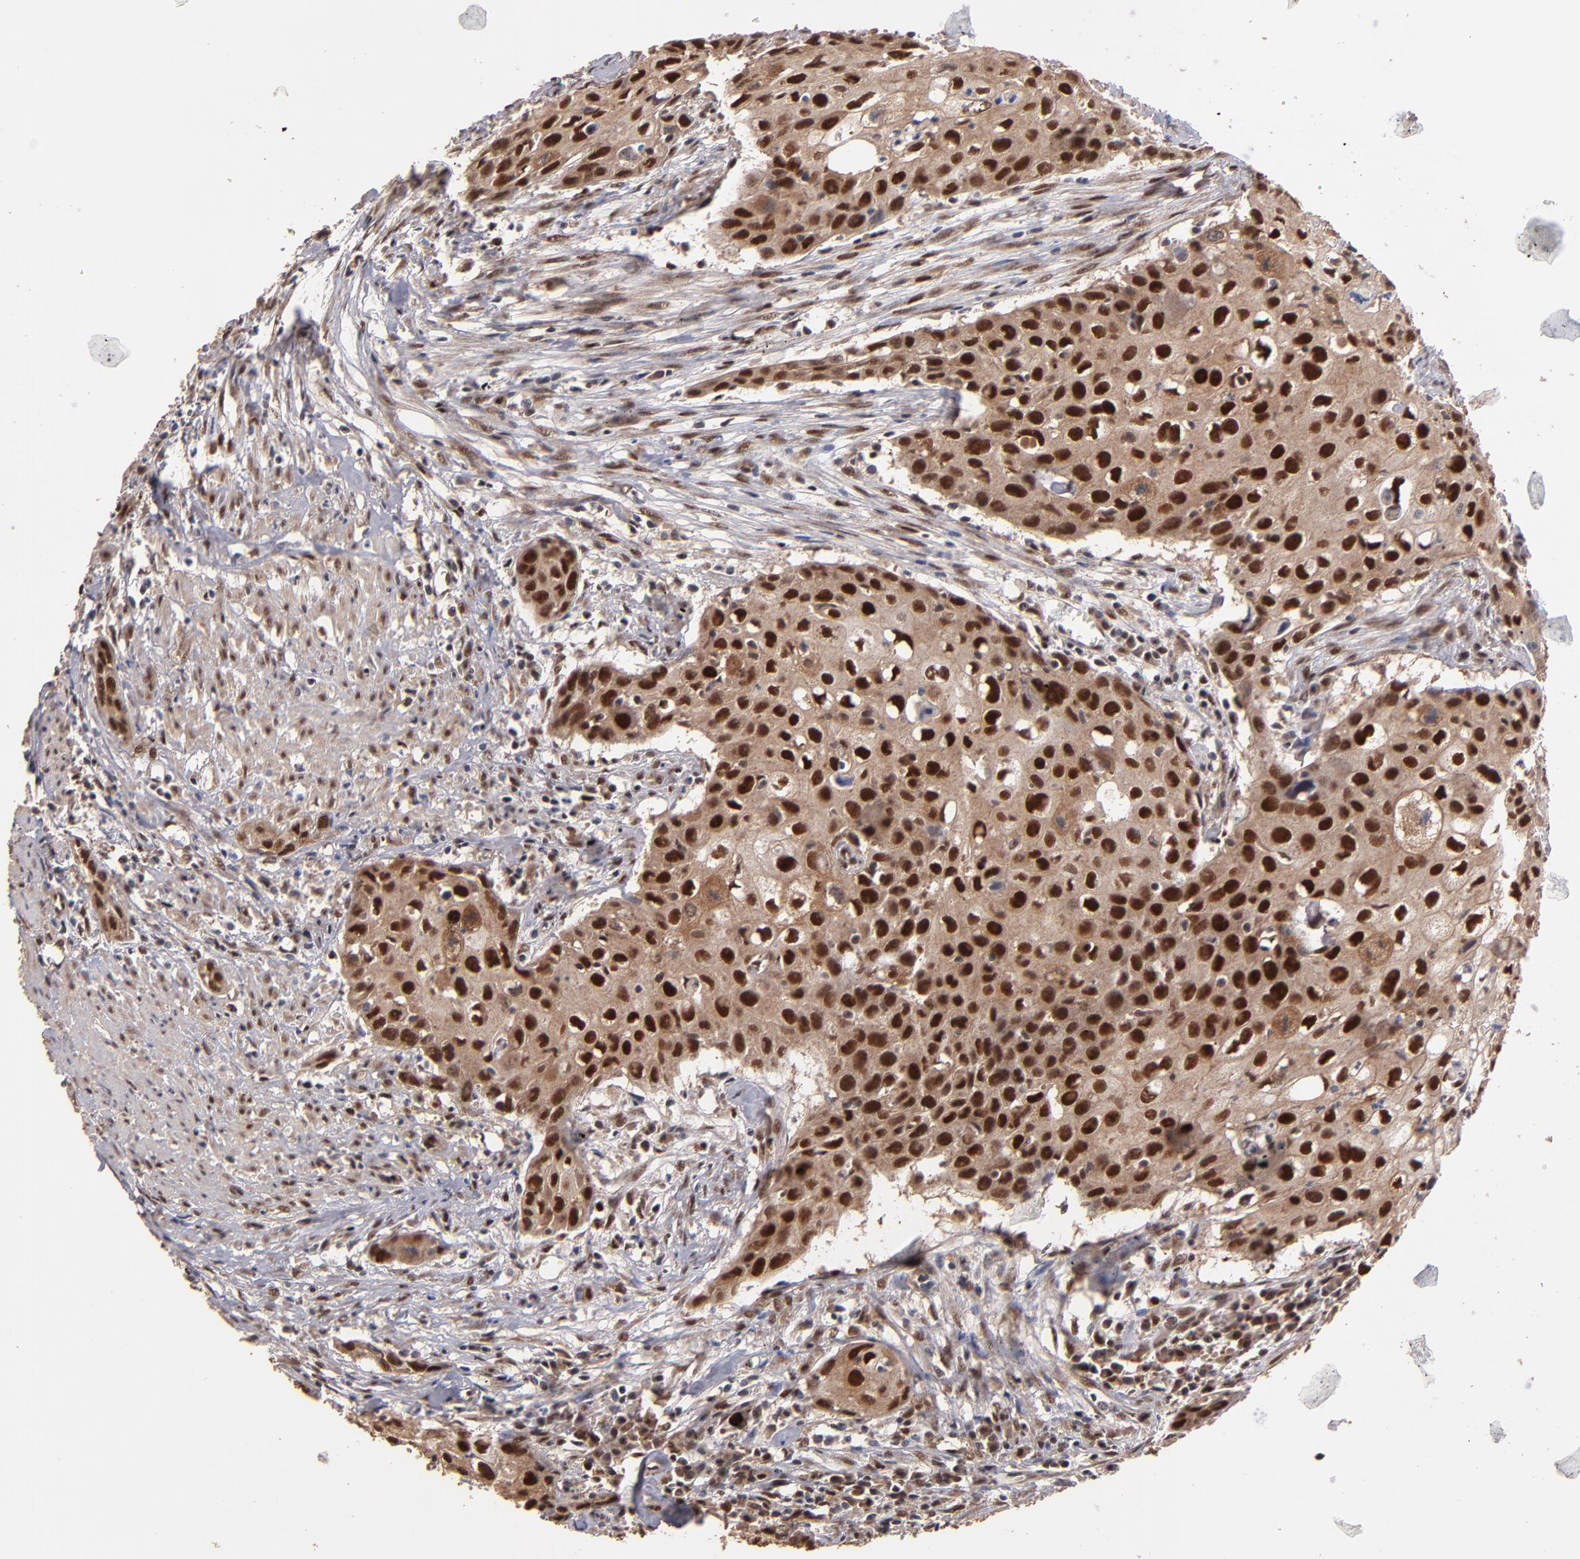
{"staining": {"intensity": "strong", "quantity": ">75%", "location": "cytoplasmic/membranous,nuclear"}, "tissue": "urothelial cancer", "cell_type": "Tumor cells", "image_type": "cancer", "snomed": [{"axis": "morphology", "description": "Urothelial carcinoma, High grade"}, {"axis": "topography", "description": "Urinary bladder"}], "caption": "Urothelial carcinoma (high-grade) was stained to show a protein in brown. There is high levels of strong cytoplasmic/membranous and nuclear positivity in approximately >75% of tumor cells.", "gene": "EAPP", "patient": {"sex": "male", "age": 54}}